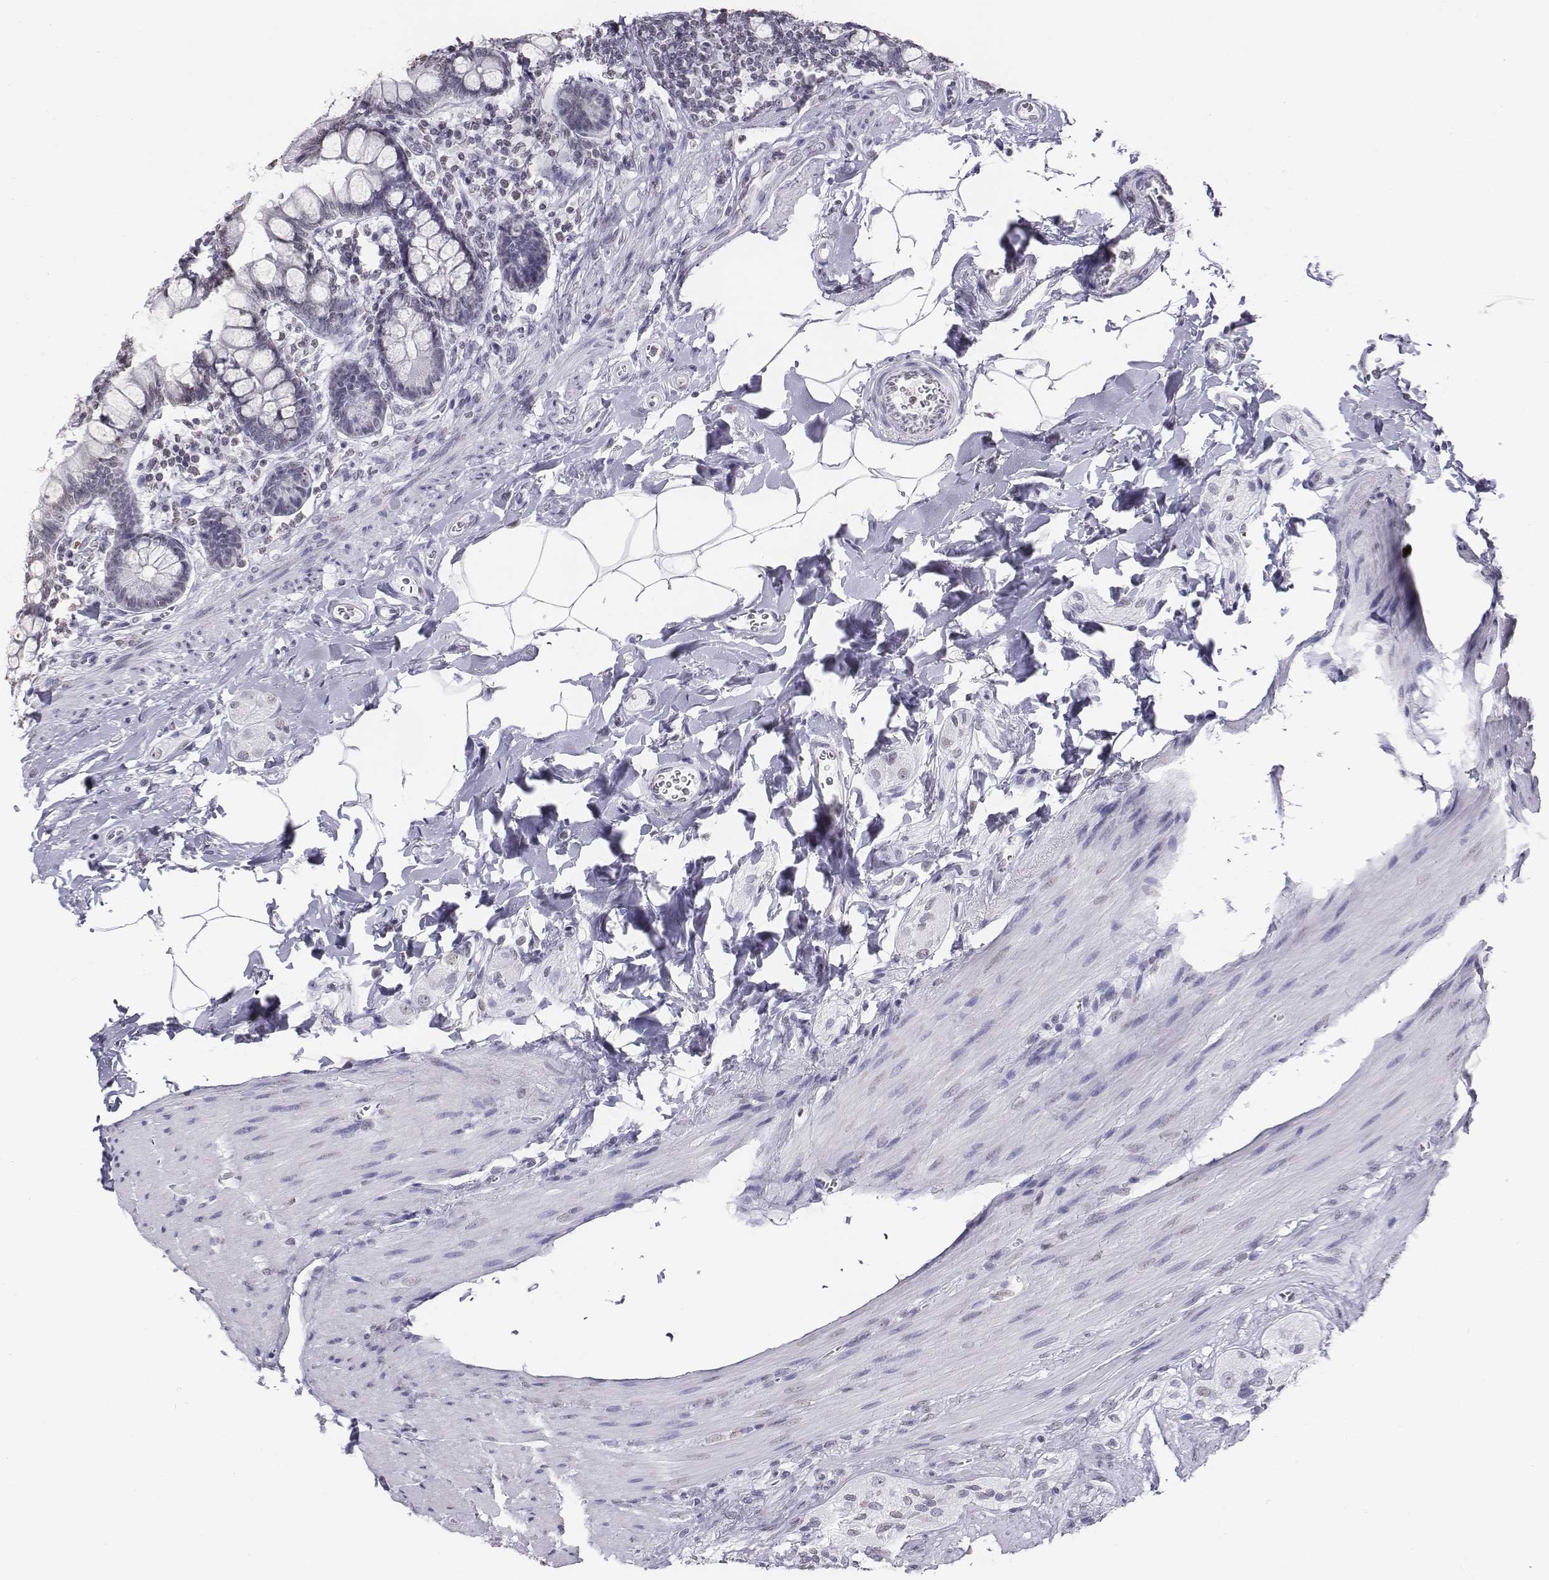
{"staining": {"intensity": "negative", "quantity": "none", "location": "none"}, "tissue": "small intestine", "cell_type": "Glandular cells", "image_type": "normal", "snomed": [{"axis": "morphology", "description": "Normal tissue, NOS"}, {"axis": "topography", "description": "Small intestine"}], "caption": "Small intestine stained for a protein using immunohistochemistry reveals no staining glandular cells.", "gene": "BARHL1", "patient": {"sex": "female", "age": 56}}